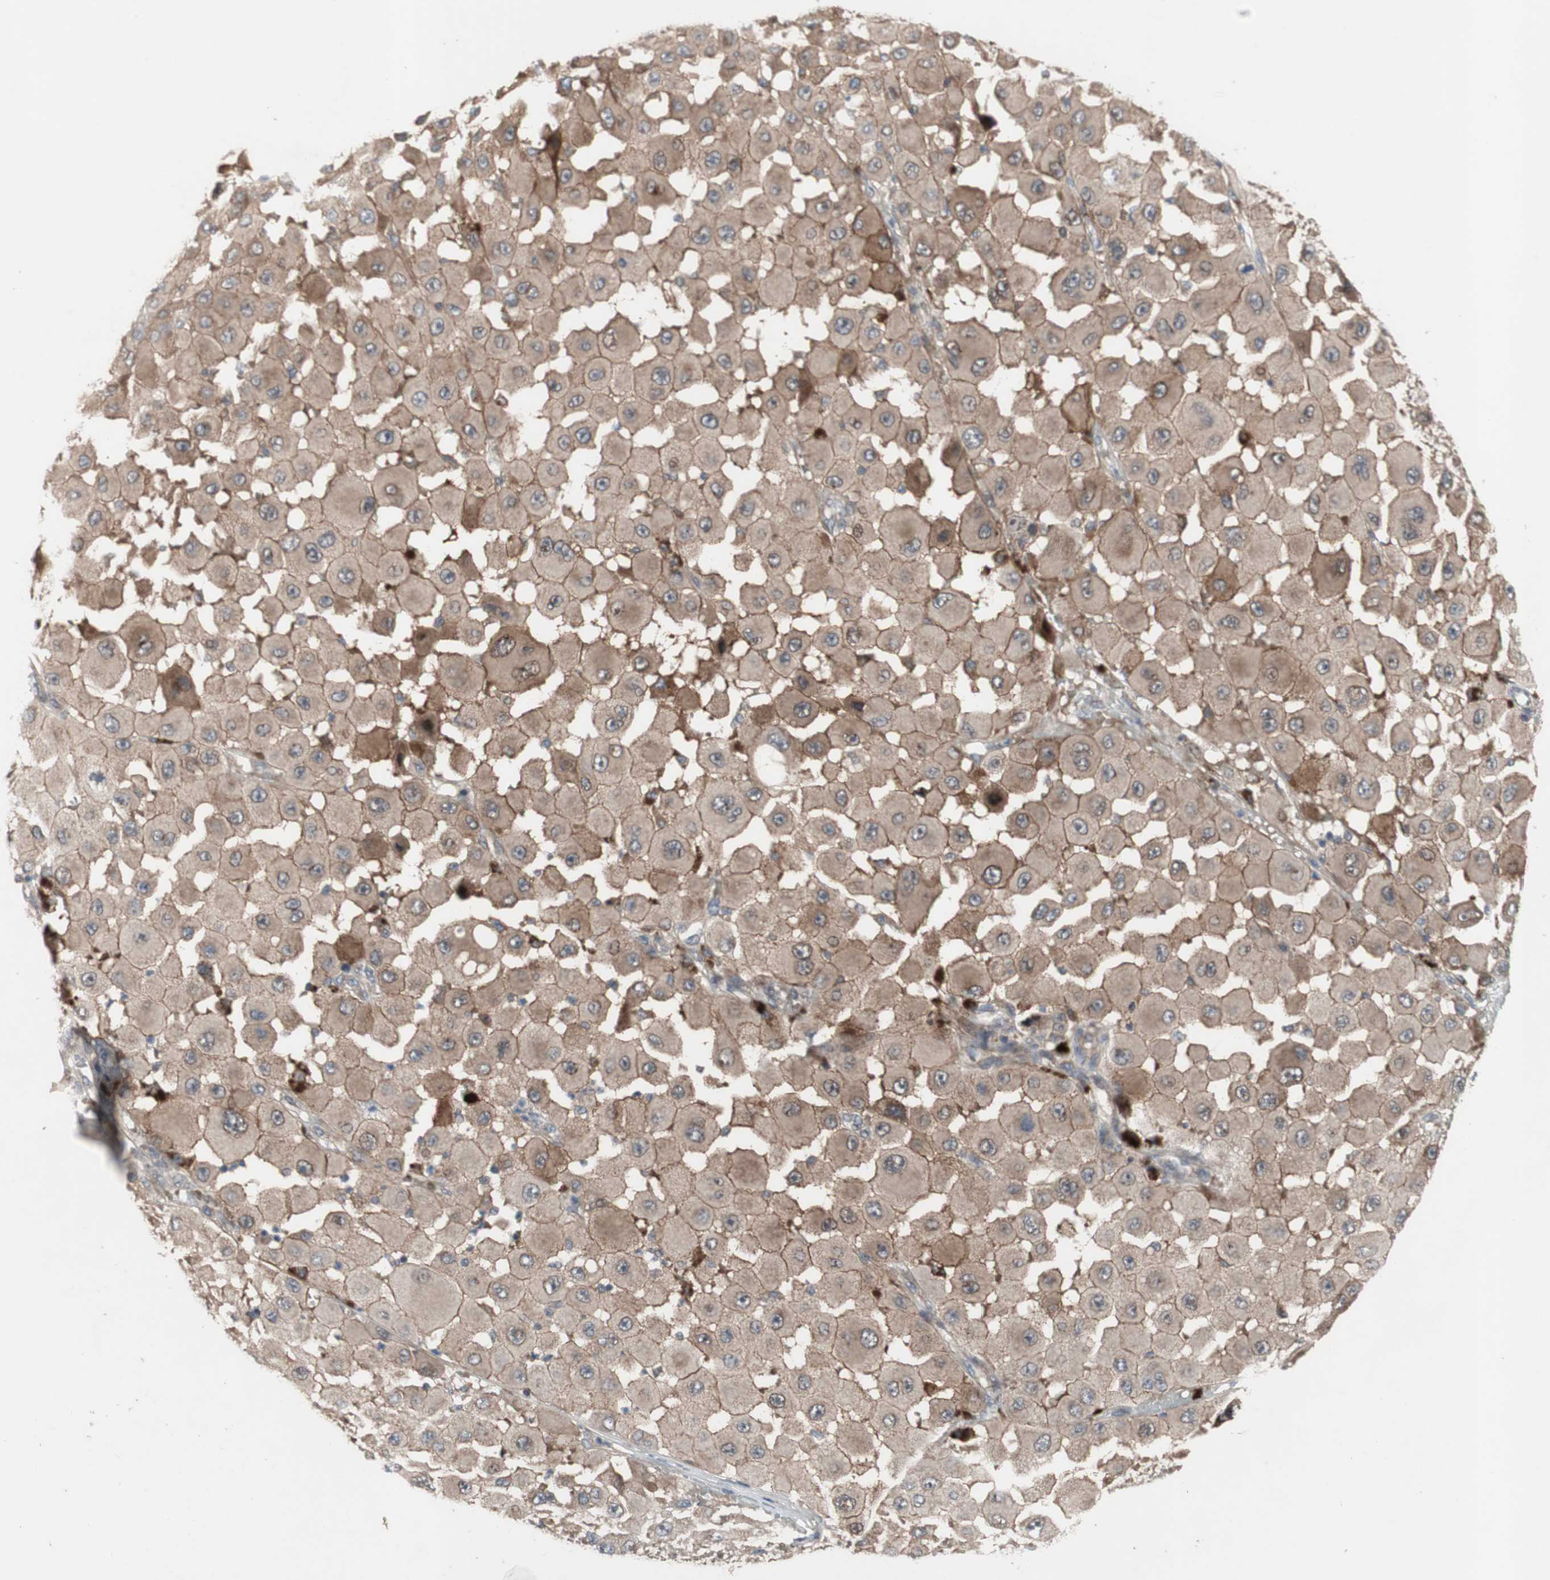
{"staining": {"intensity": "moderate", "quantity": ">75%", "location": "cytoplasmic/membranous"}, "tissue": "melanoma", "cell_type": "Tumor cells", "image_type": "cancer", "snomed": [{"axis": "morphology", "description": "Malignant melanoma, NOS"}, {"axis": "topography", "description": "Skin"}], "caption": "Immunohistochemical staining of human malignant melanoma displays medium levels of moderate cytoplasmic/membranous positivity in about >75% of tumor cells. The staining was performed using DAB to visualize the protein expression in brown, while the nuclei were stained in blue with hematoxylin (Magnification: 20x).", "gene": "OAZ1", "patient": {"sex": "female", "age": 81}}